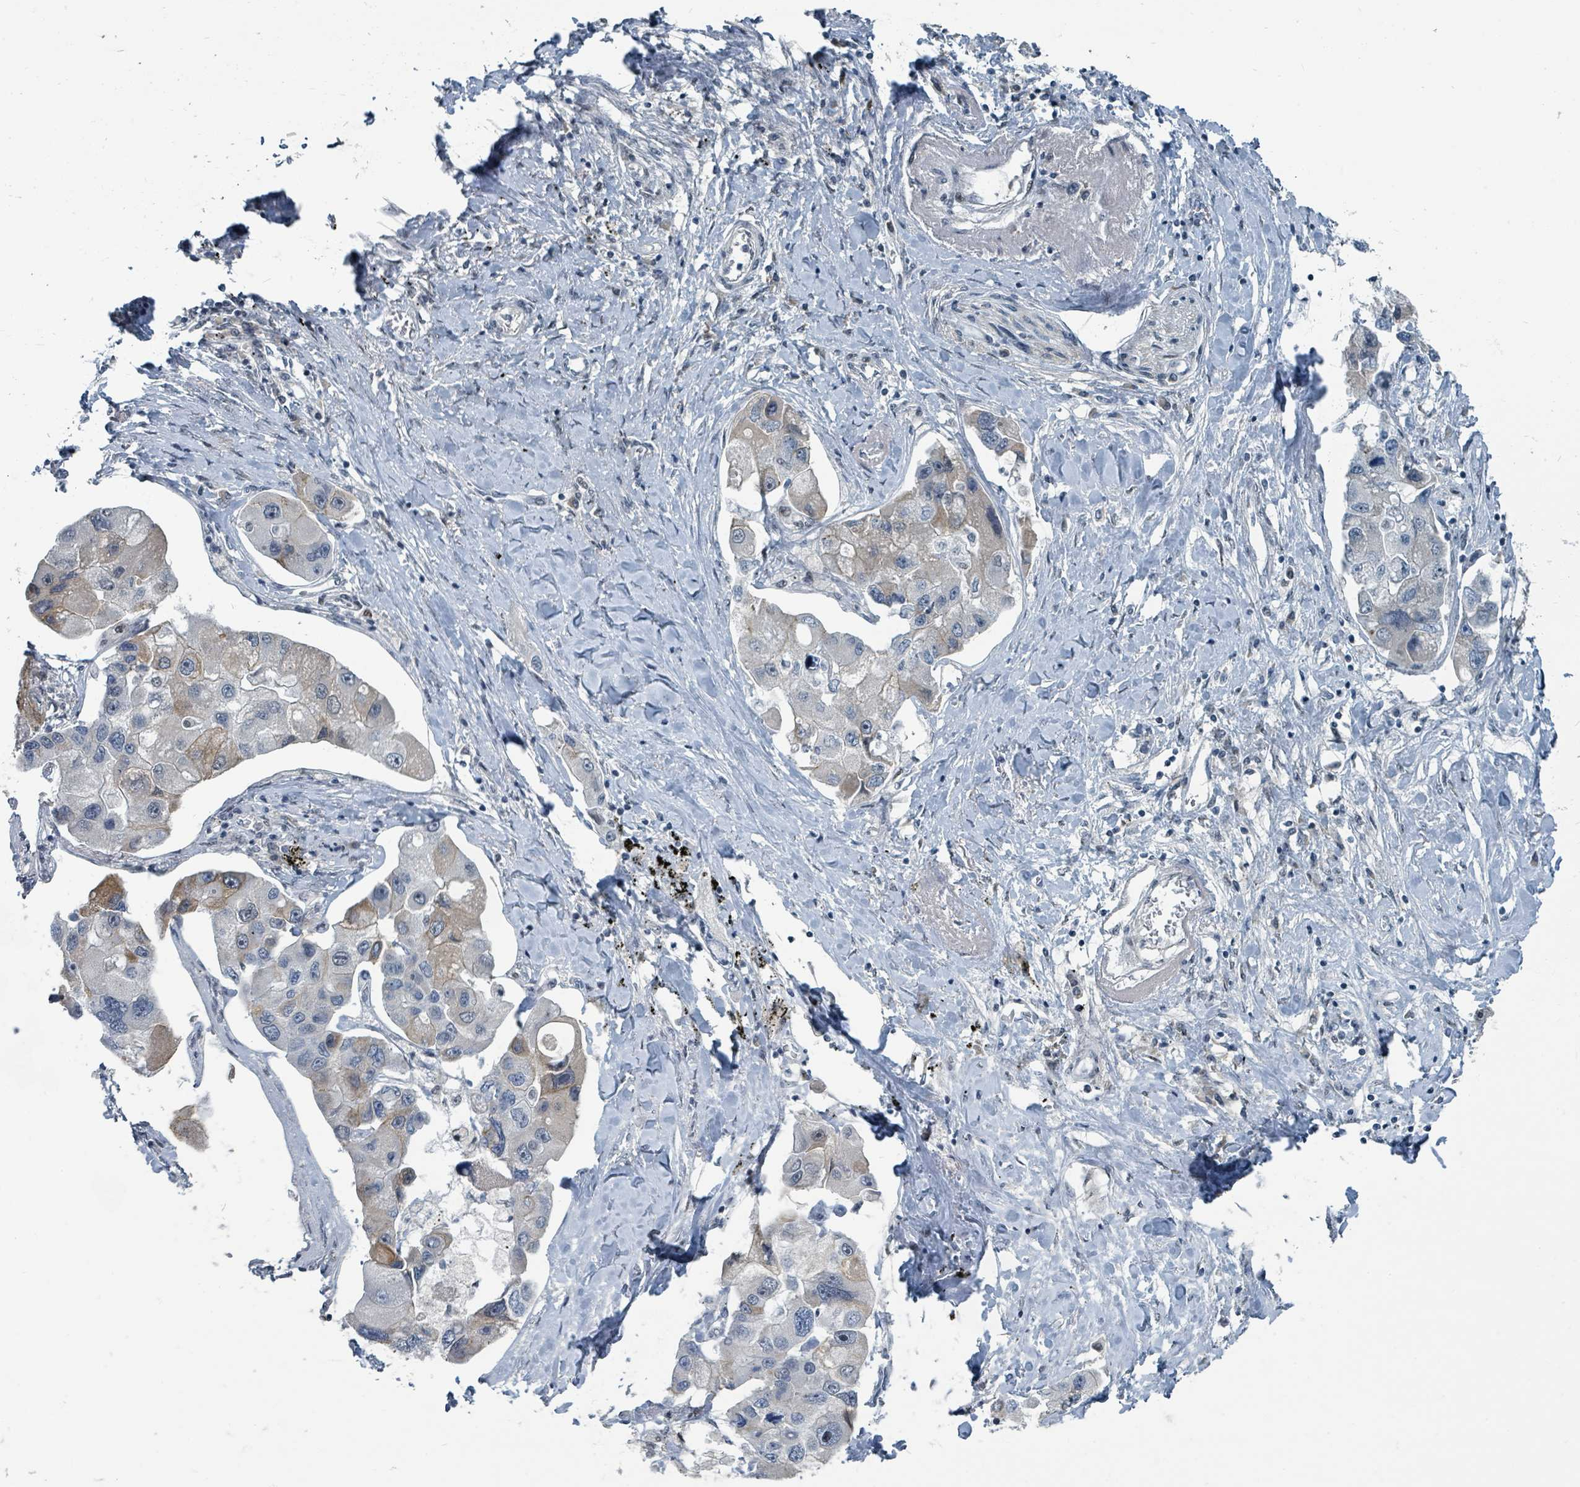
{"staining": {"intensity": "negative", "quantity": "none", "location": "none"}, "tissue": "lung cancer", "cell_type": "Tumor cells", "image_type": "cancer", "snomed": [{"axis": "morphology", "description": "Adenocarcinoma, NOS"}, {"axis": "topography", "description": "Lung"}], "caption": "Protein analysis of lung adenocarcinoma displays no significant staining in tumor cells.", "gene": "UCK1", "patient": {"sex": "female", "age": 54}}